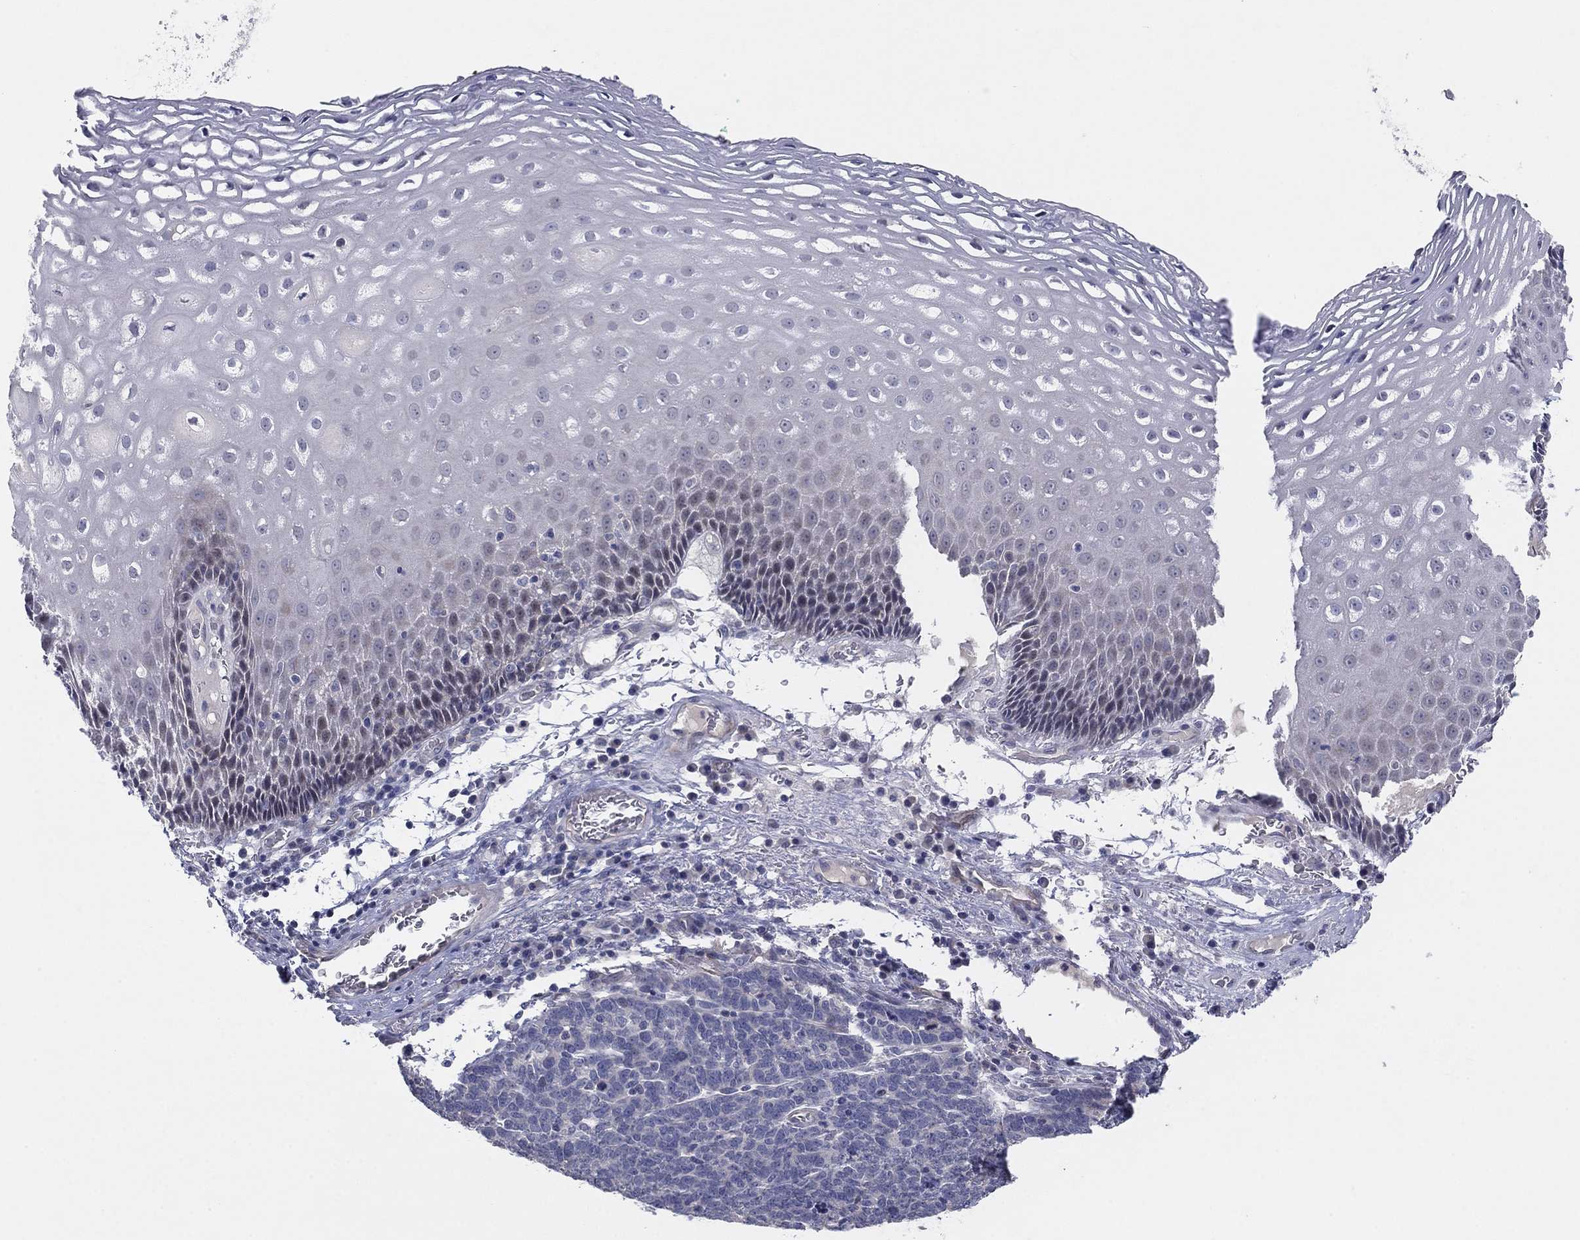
{"staining": {"intensity": "moderate", "quantity": "<25%", "location": "nuclear"}, "tissue": "esophagus", "cell_type": "Squamous epithelial cells", "image_type": "normal", "snomed": [{"axis": "morphology", "description": "Normal tissue, NOS"}, {"axis": "topography", "description": "Esophagus"}], "caption": "Immunohistochemistry (IHC) (DAB) staining of normal human esophagus exhibits moderate nuclear protein positivity in approximately <25% of squamous epithelial cells. The staining was performed using DAB, with brown indicating positive protein expression. Nuclei are stained blue with hematoxylin.", "gene": "AMN1", "patient": {"sex": "male", "age": 76}}